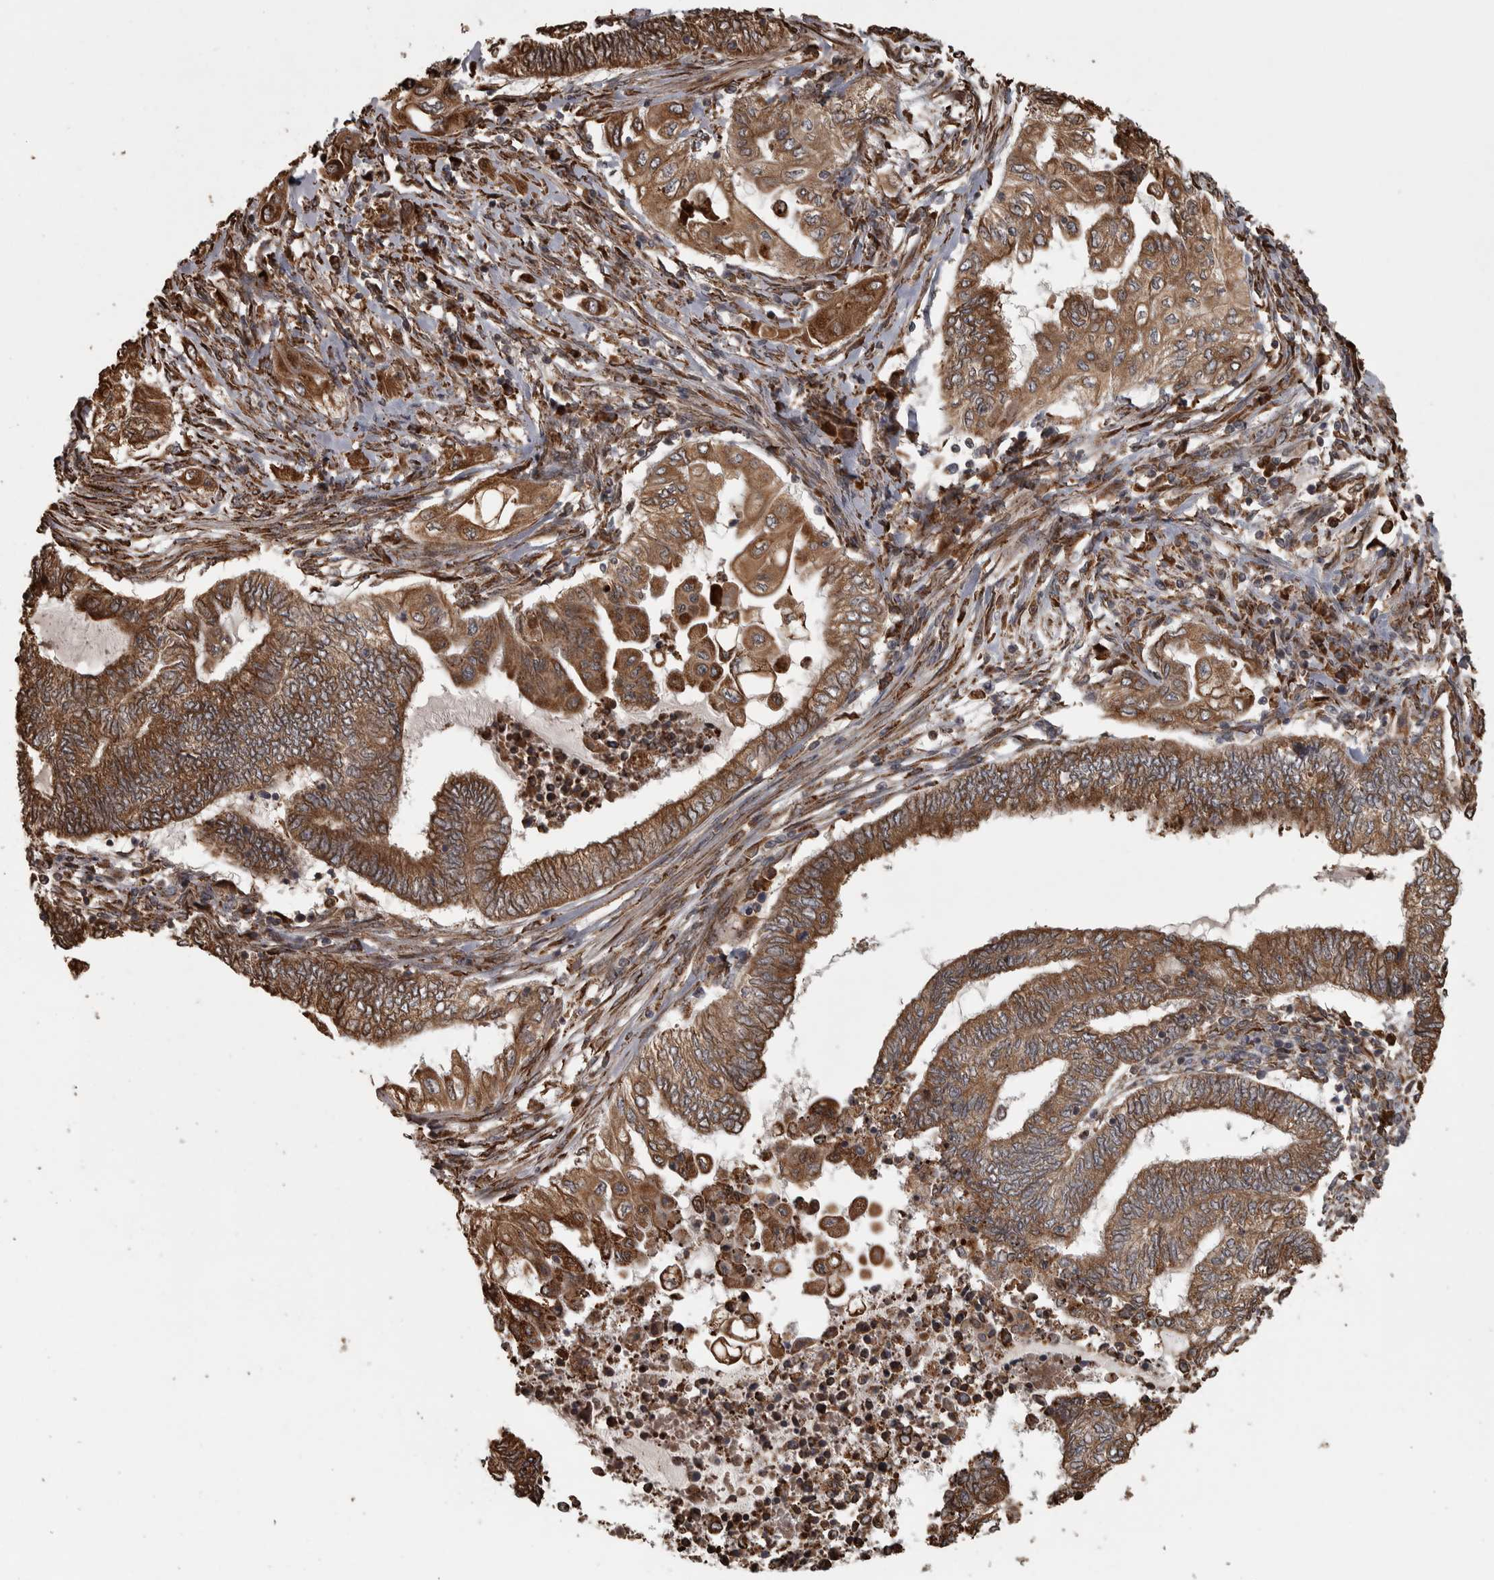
{"staining": {"intensity": "moderate", "quantity": ">75%", "location": "cytoplasmic/membranous"}, "tissue": "endometrial cancer", "cell_type": "Tumor cells", "image_type": "cancer", "snomed": [{"axis": "morphology", "description": "Adenocarcinoma, NOS"}, {"axis": "topography", "description": "Uterus"}, {"axis": "topography", "description": "Endometrium"}], "caption": "Endometrial adenocarcinoma stained with DAB immunohistochemistry displays medium levels of moderate cytoplasmic/membranous positivity in about >75% of tumor cells.", "gene": "AGBL3", "patient": {"sex": "female", "age": 70}}